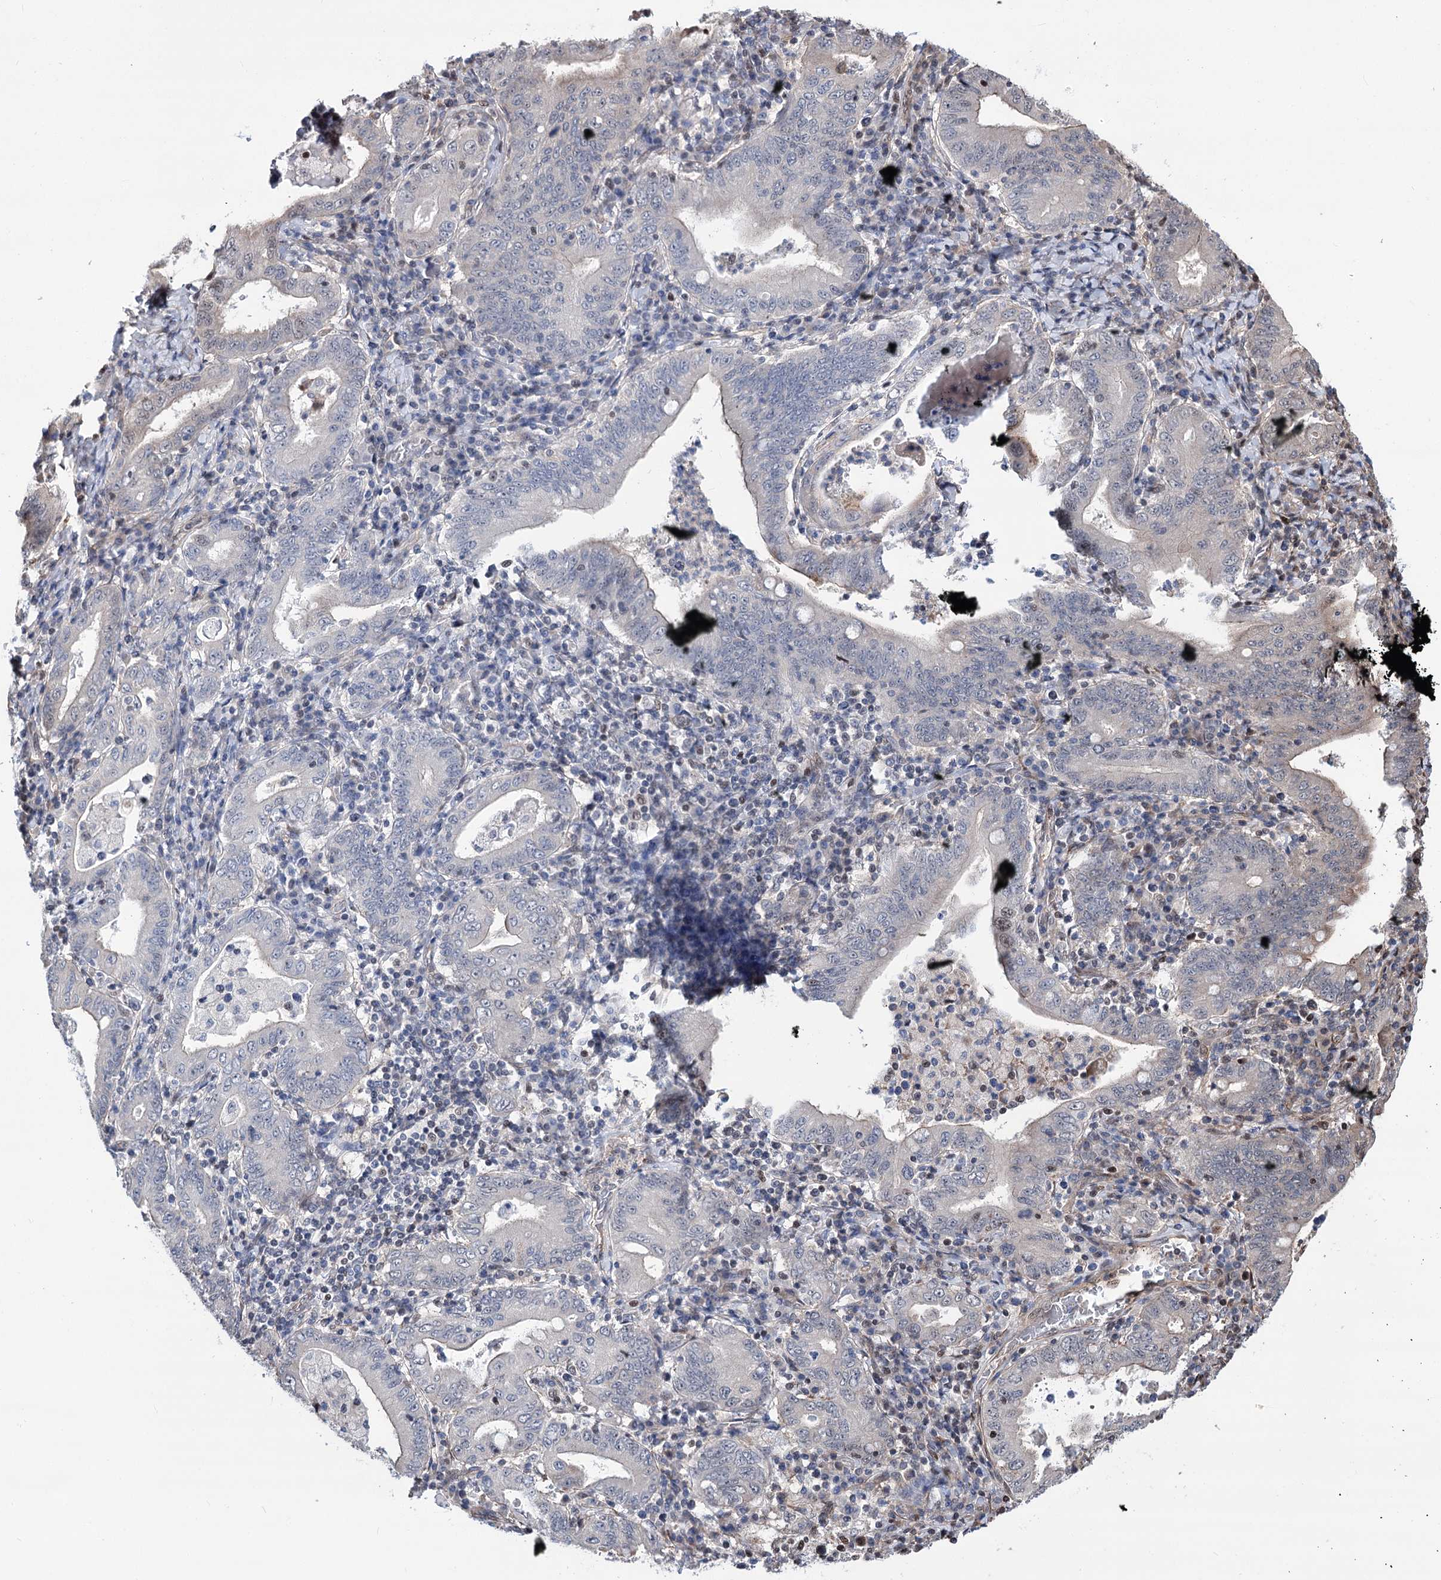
{"staining": {"intensity": "negative", "quantity": "none", "location": "none"}, "tissue": "stomach cancer", "cell_type": "Tumor cells", "image_type": "cancer", "snomed": [{"axis": "morphology", "description": "Normal tissue, NOS"}, {"axis": "morphology", "description": "Adenocarcinoma, NOS"}, {"axis": "topography", "description": "Esophagus"}, {"axis": "topography", "description": "Stomach, upper"}, {"axis": "topography", "description": "Peripheral nerve tissue"}], "caption": "The image demonstrates no staining of tumor cells in stomach adenocarcinoma.", "gene": "CHMP7", "patient": {"sex": "male", "age": 62}}